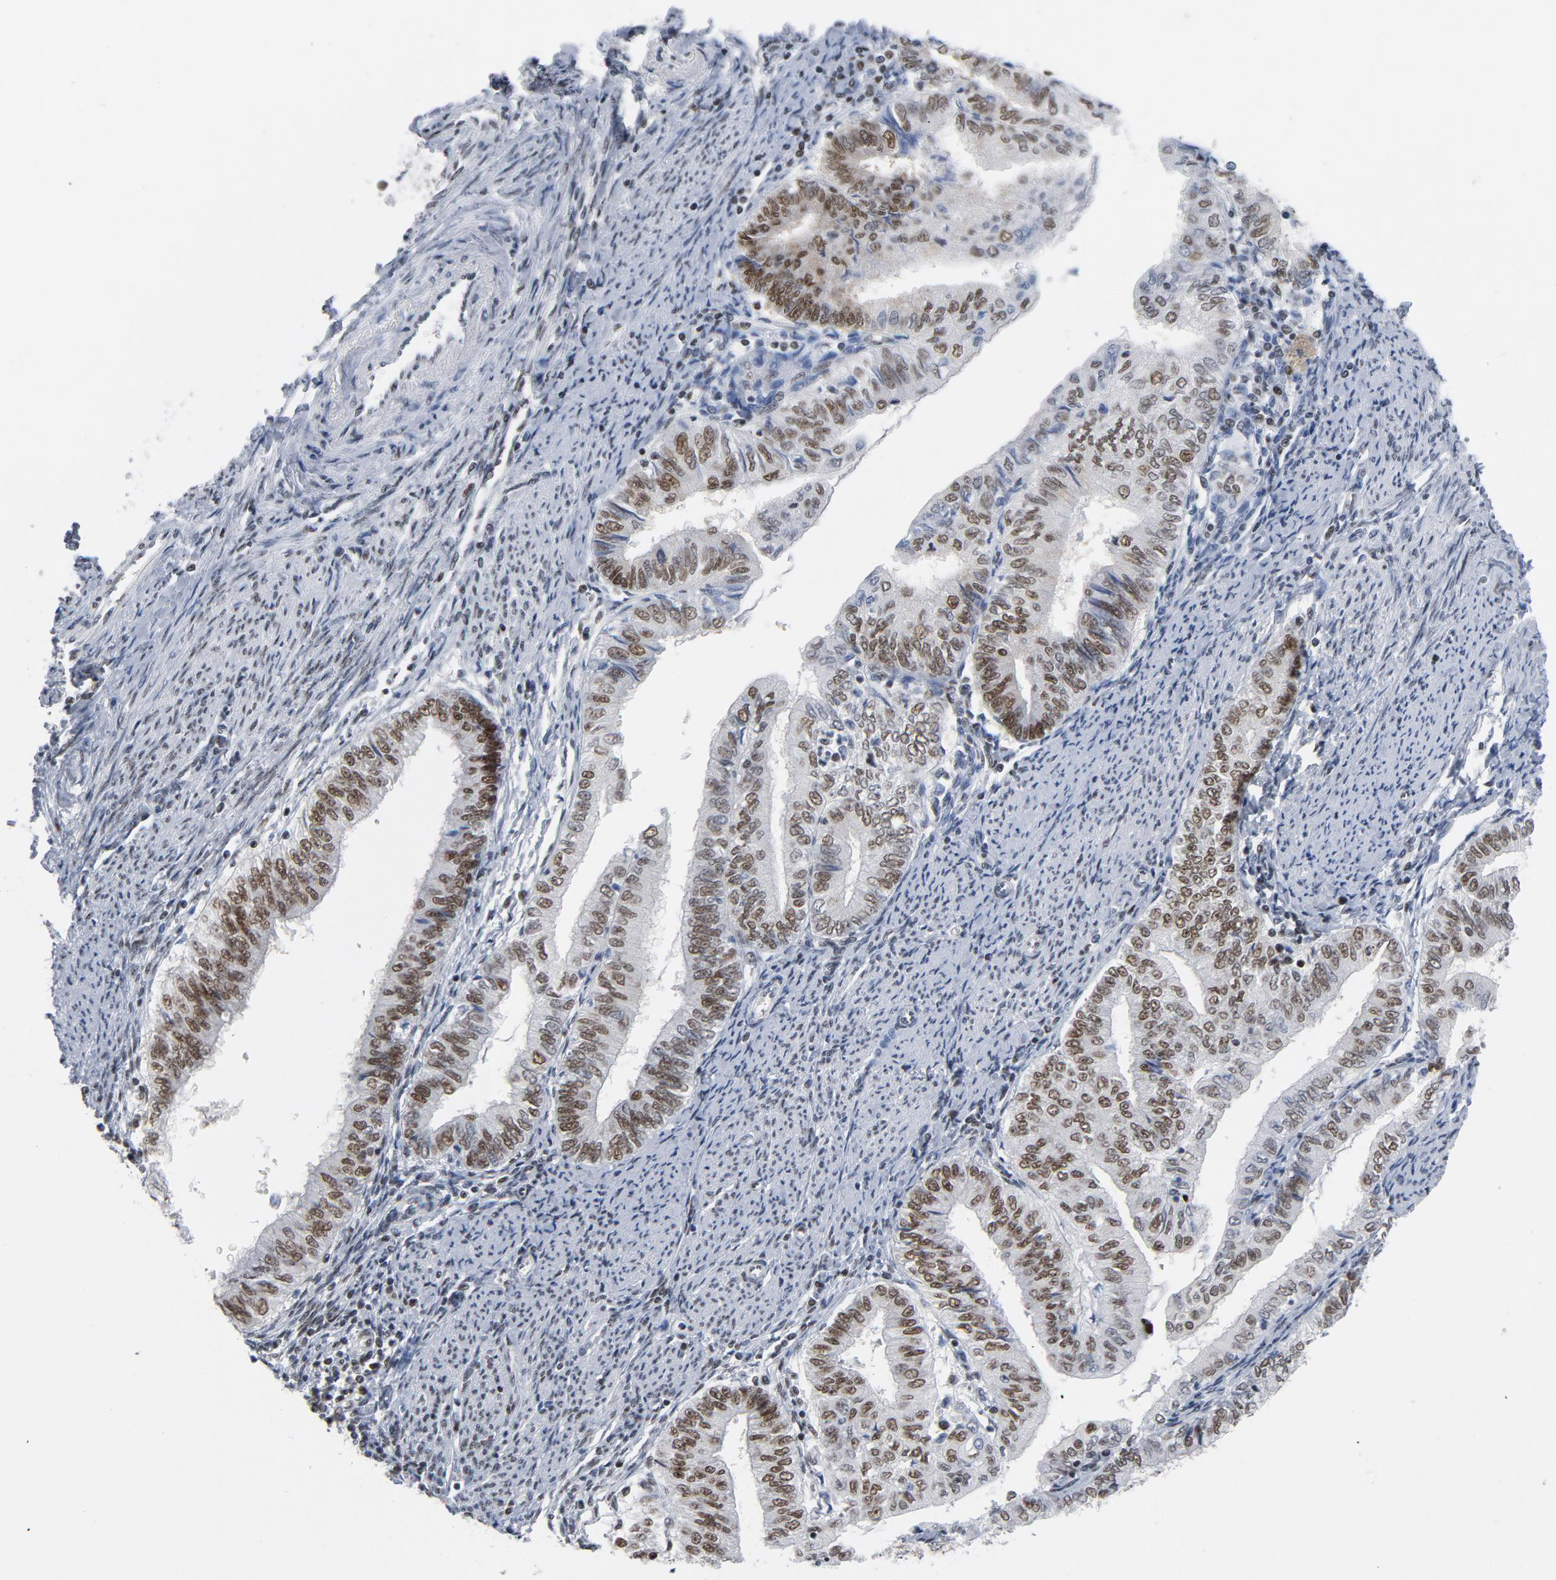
{"staining": {"intensity": "moderate", "quantity": ">75%", "location": "cytoplasmic/membranous,nuclear"}, "tissue": "endometrial cancer", "cell_type": "Tumor cells", "image_type": "cancer", "snomed": [{"axis": "morphology", "description": "Adenocarcinoma, NOS"}, {"axis": "topography", "description": "Endometrium"}], "caption": "Protein expression analysis of human endometrial adenocarcinoma reveals moderate cytoplasmic/membranous and nuclear staining in approximately >75% of tumor cells.", "gene": "CSTF2", "patient": {"sex": "female", "age": 66}}